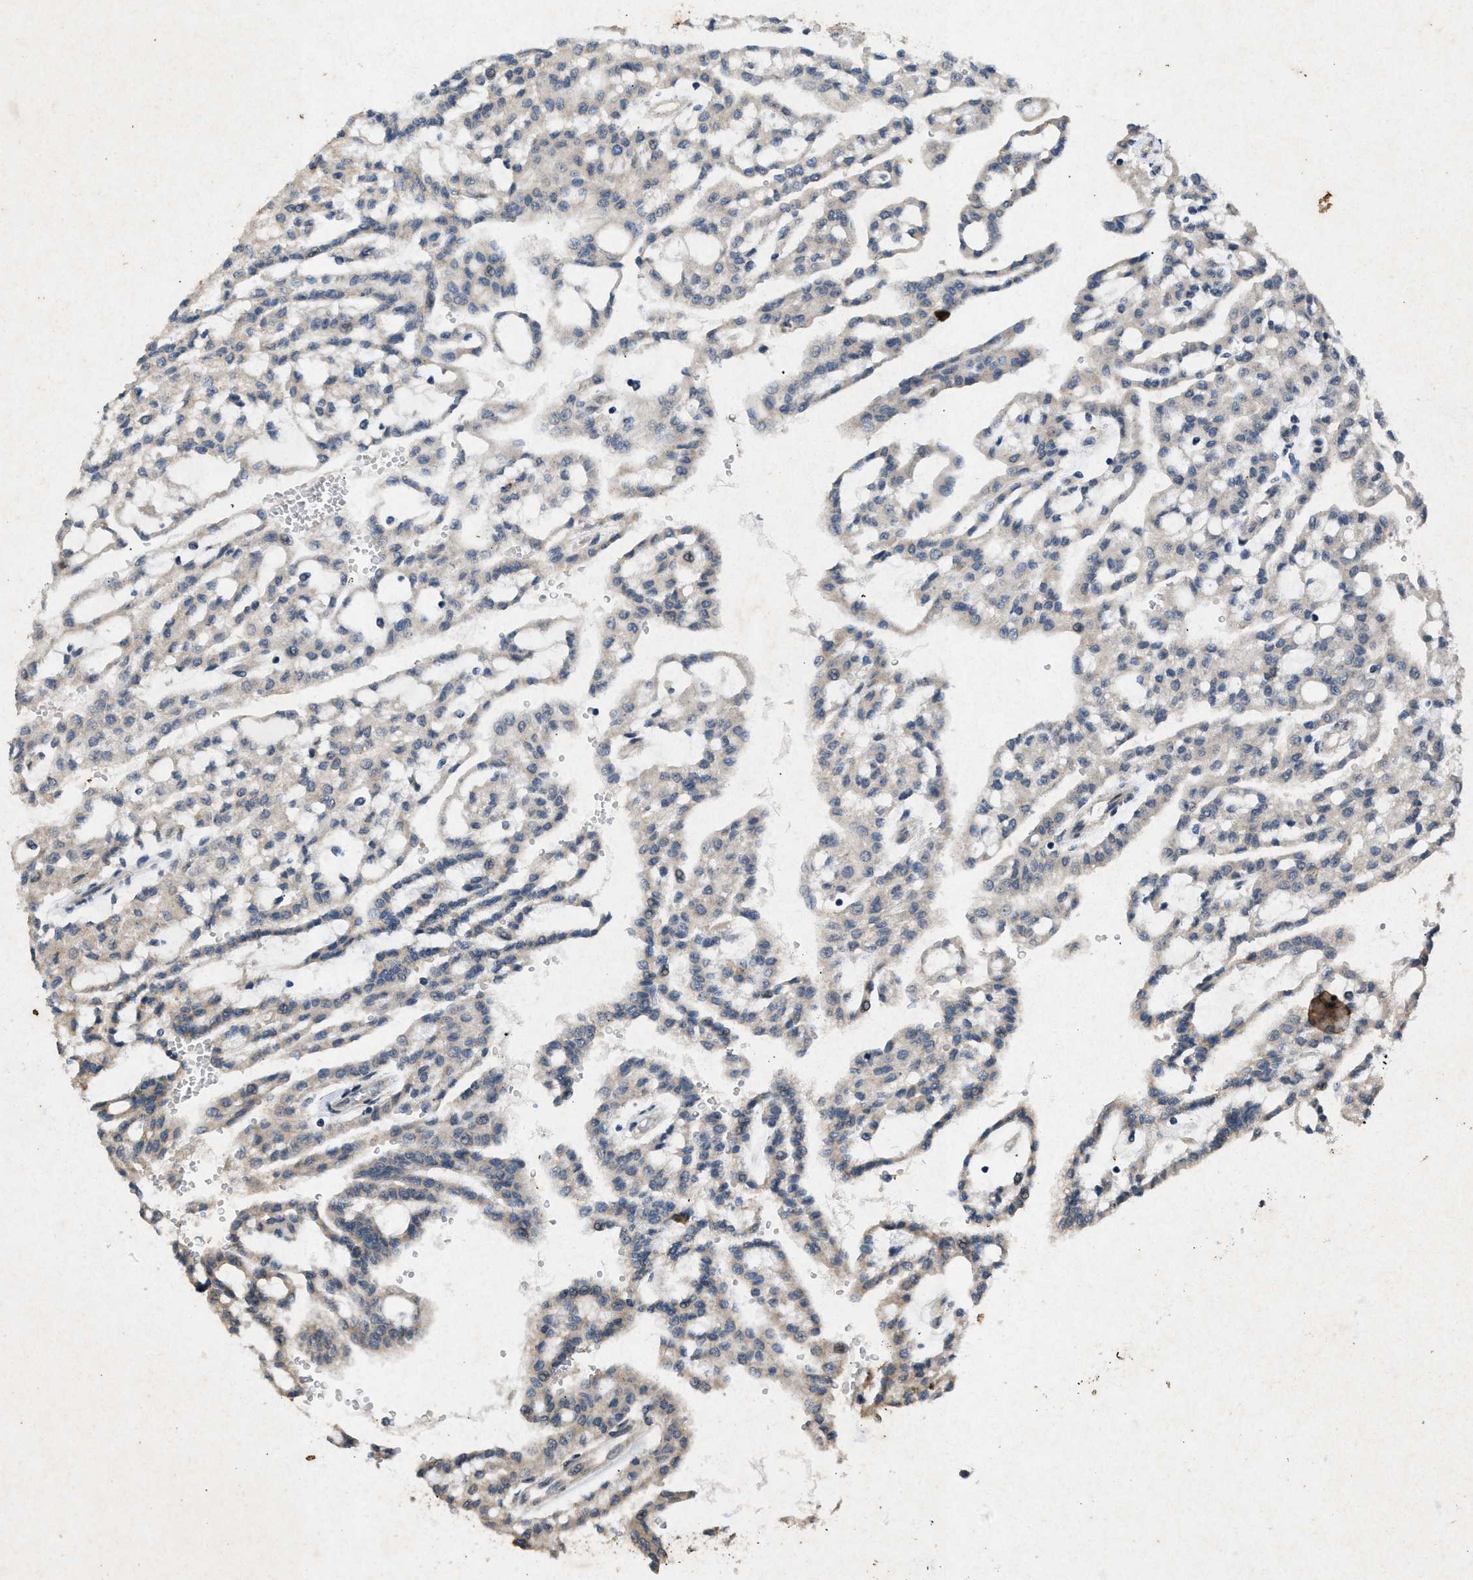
{"staining": {"intensity": "weak", "quantity": "<25%", "location": "cytoplasmic/membranous"}, "tissue": "renal cancer", "cell_type": "Tumor cells", "image_type": "cancer", "snomed": [{"axis": "morphology", "description": "Adenocarcinoma, NOS"}, {"axis": "topography", "description": "Kidney"}], "caption": "This is an immunohistochemistry (IHC) micrograph of renal adenocarcinoma. There is no staining in tumor cells.", "gene": "PRKG2", "patient": {"sex": "male", "age": 63}}